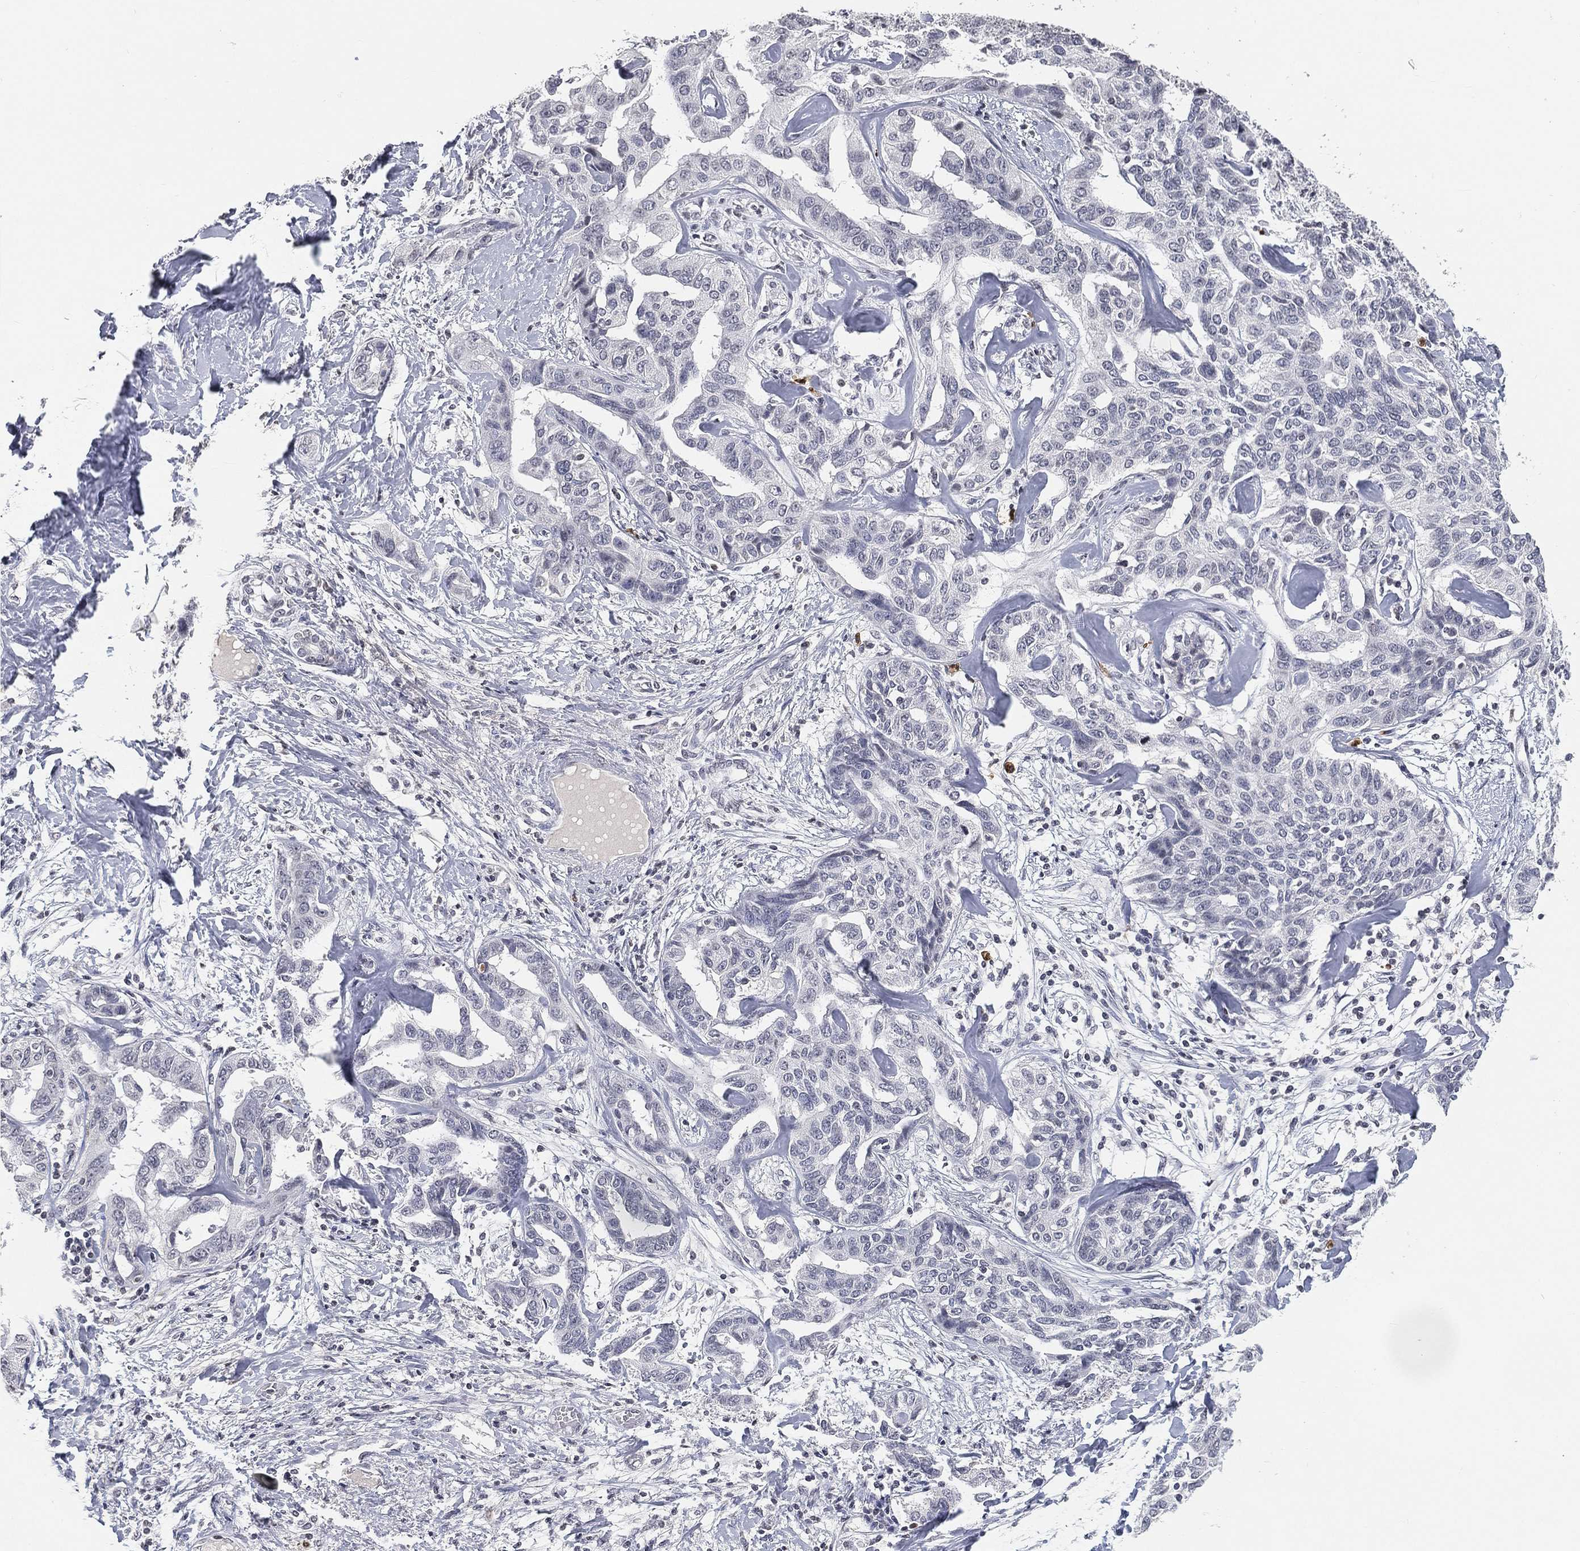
{"staining": {"intensity": "negative", "quantity": "none", "location": "none"}, "tissue": "liver cancer", "cell_type": "Tumor cells", "image_type": "cancer", "snomed": [{"axis": "morphology", "description": "Cholangiocarcinoma"}, {"axis": "topography", "description": "Liver"}], "caption": "IHC histopathology image of liver cancer stained for a protein (brown), which exhibits no expression in tumor cells.", "gene": "ARG1", "patient": {"sex": "male", "age": 59}}